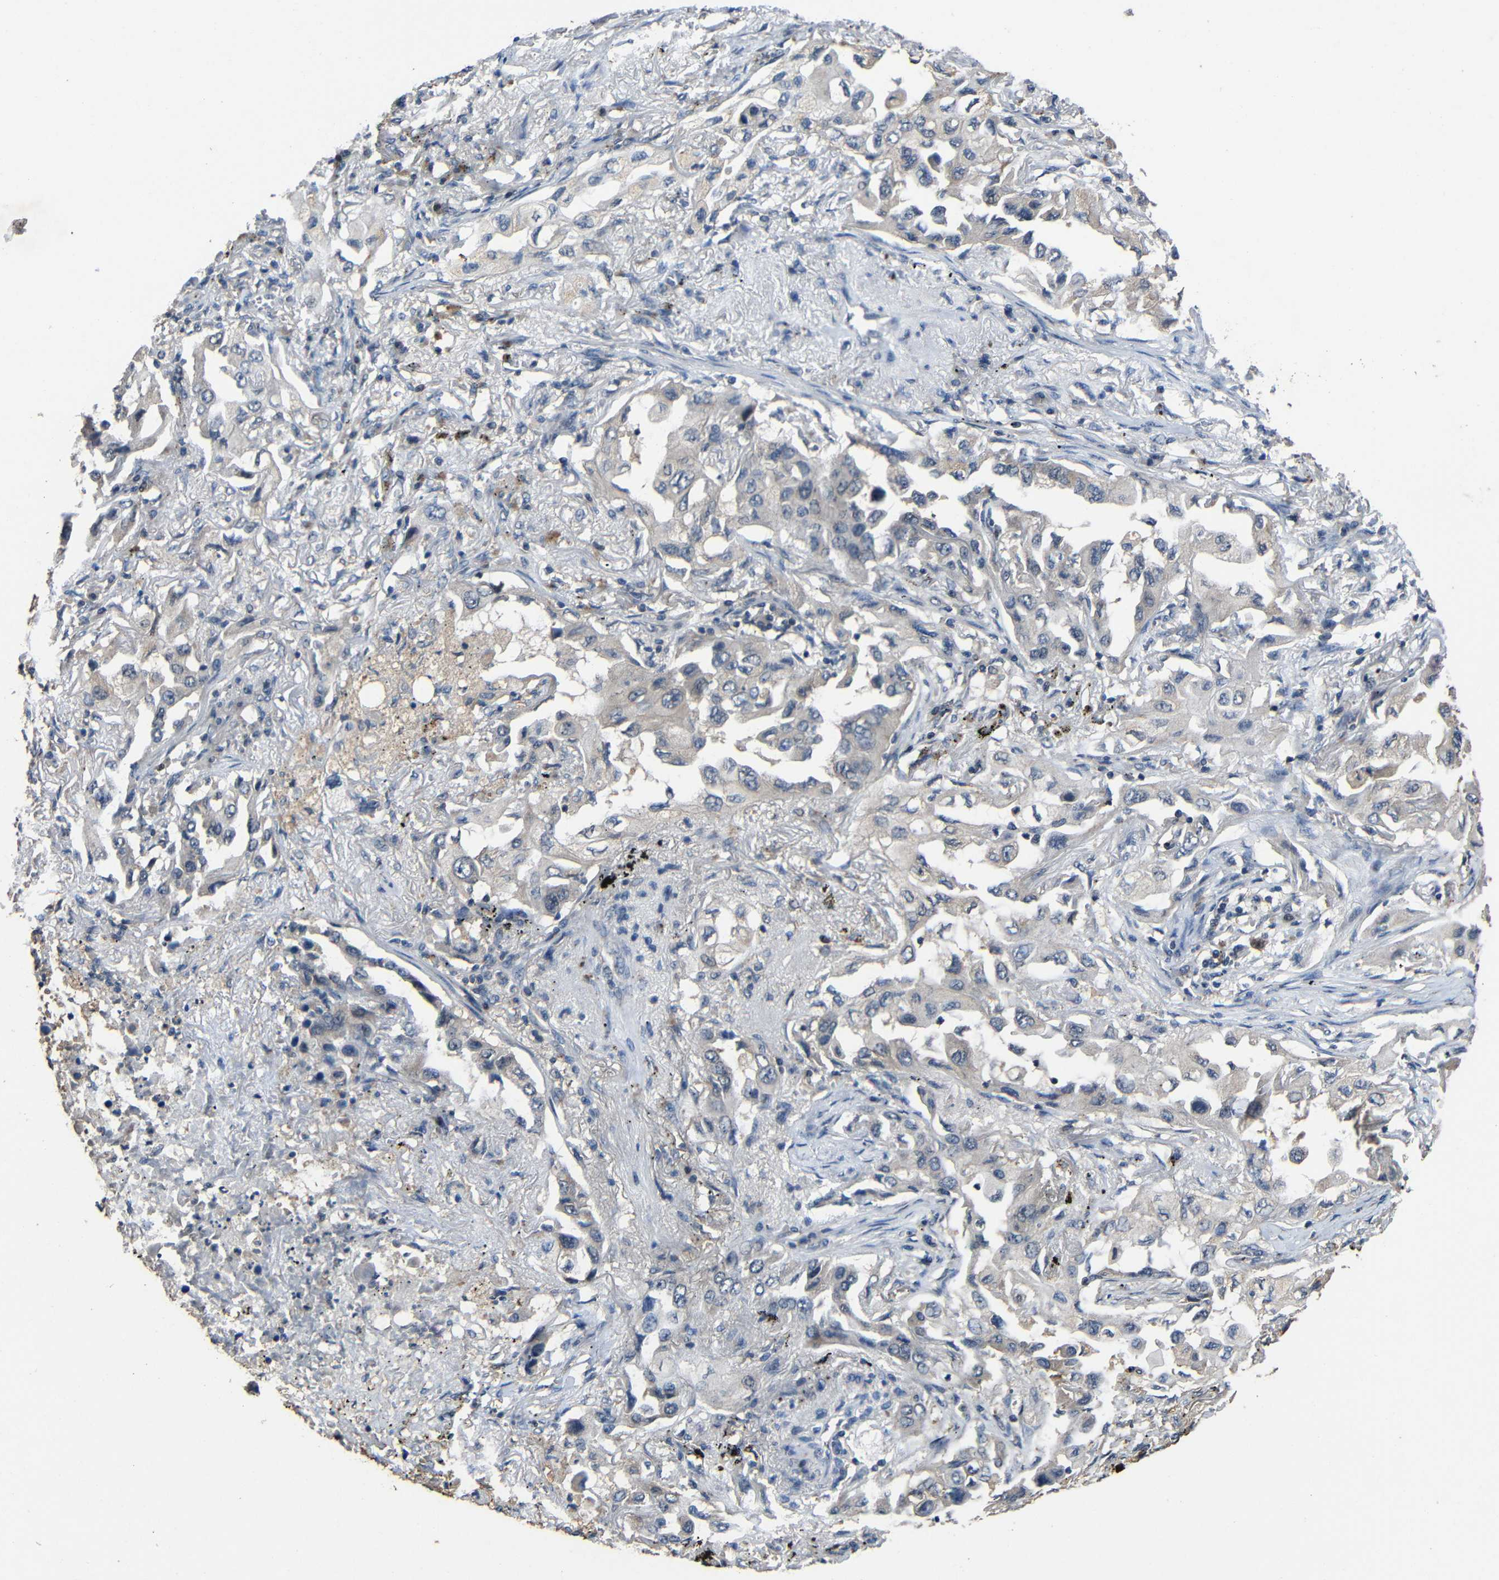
{"staining": {"intensity": "negative", "quantity": "none", "location": "none"}, "tissue": "lung cancer", "cell_type": "Tumor cells", "image_type": "cancer", "snomed": [{"axis": "morphology", "description": "Adenocarcinoma, NOS"}, {"axis": "topography", "description": "Lung"}], "caption": "The image displays no staining of tumor cells in lung cancer (adenocarcinoma).", "gene": "C6orf89", "patient": {"sex": "female", "age": 65}}